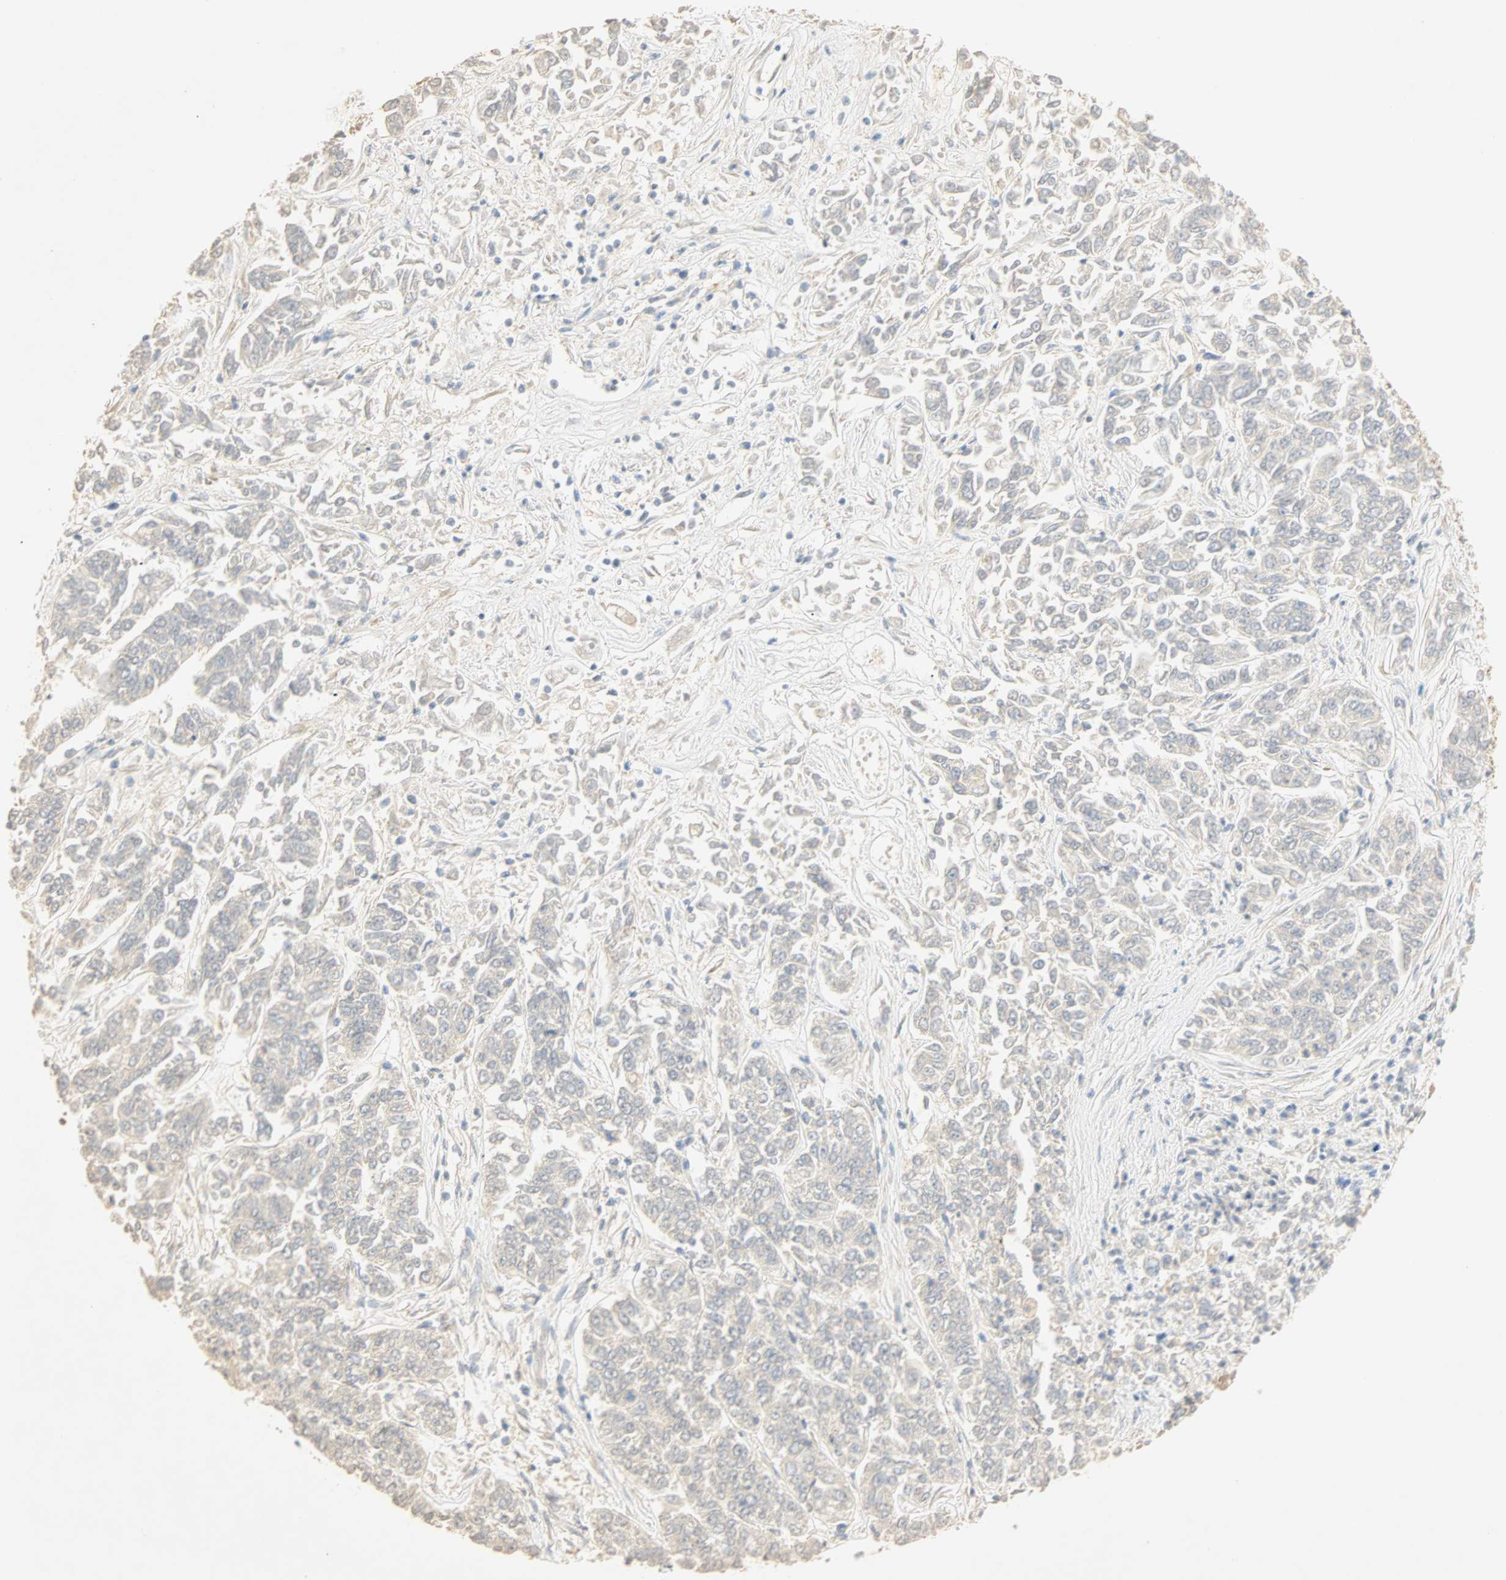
{"staining": {"intensity": "negative", "quantity": "none", "location": "none"}, "tissue": "lung cancer", "cell_type": "Tumor cells", "image_type": "cancer", "snomed": [{"axis": "morphology", "description": "Adenocarcinoma, NOS"}, {"axis": "topography", "description": "Lung"}], "caption": "DAB immunohistochemical staining of human lung adenocarcinoma exhibits no significant positivity in tumor cells. The staining was performed using DAB to visualize the protein expression in brown, while the nuclei were stained in blue with hematoxylin (Magnification: 20x).", "gene": "SELENBP1", "patient": {"sex": "male", "age": 84}}